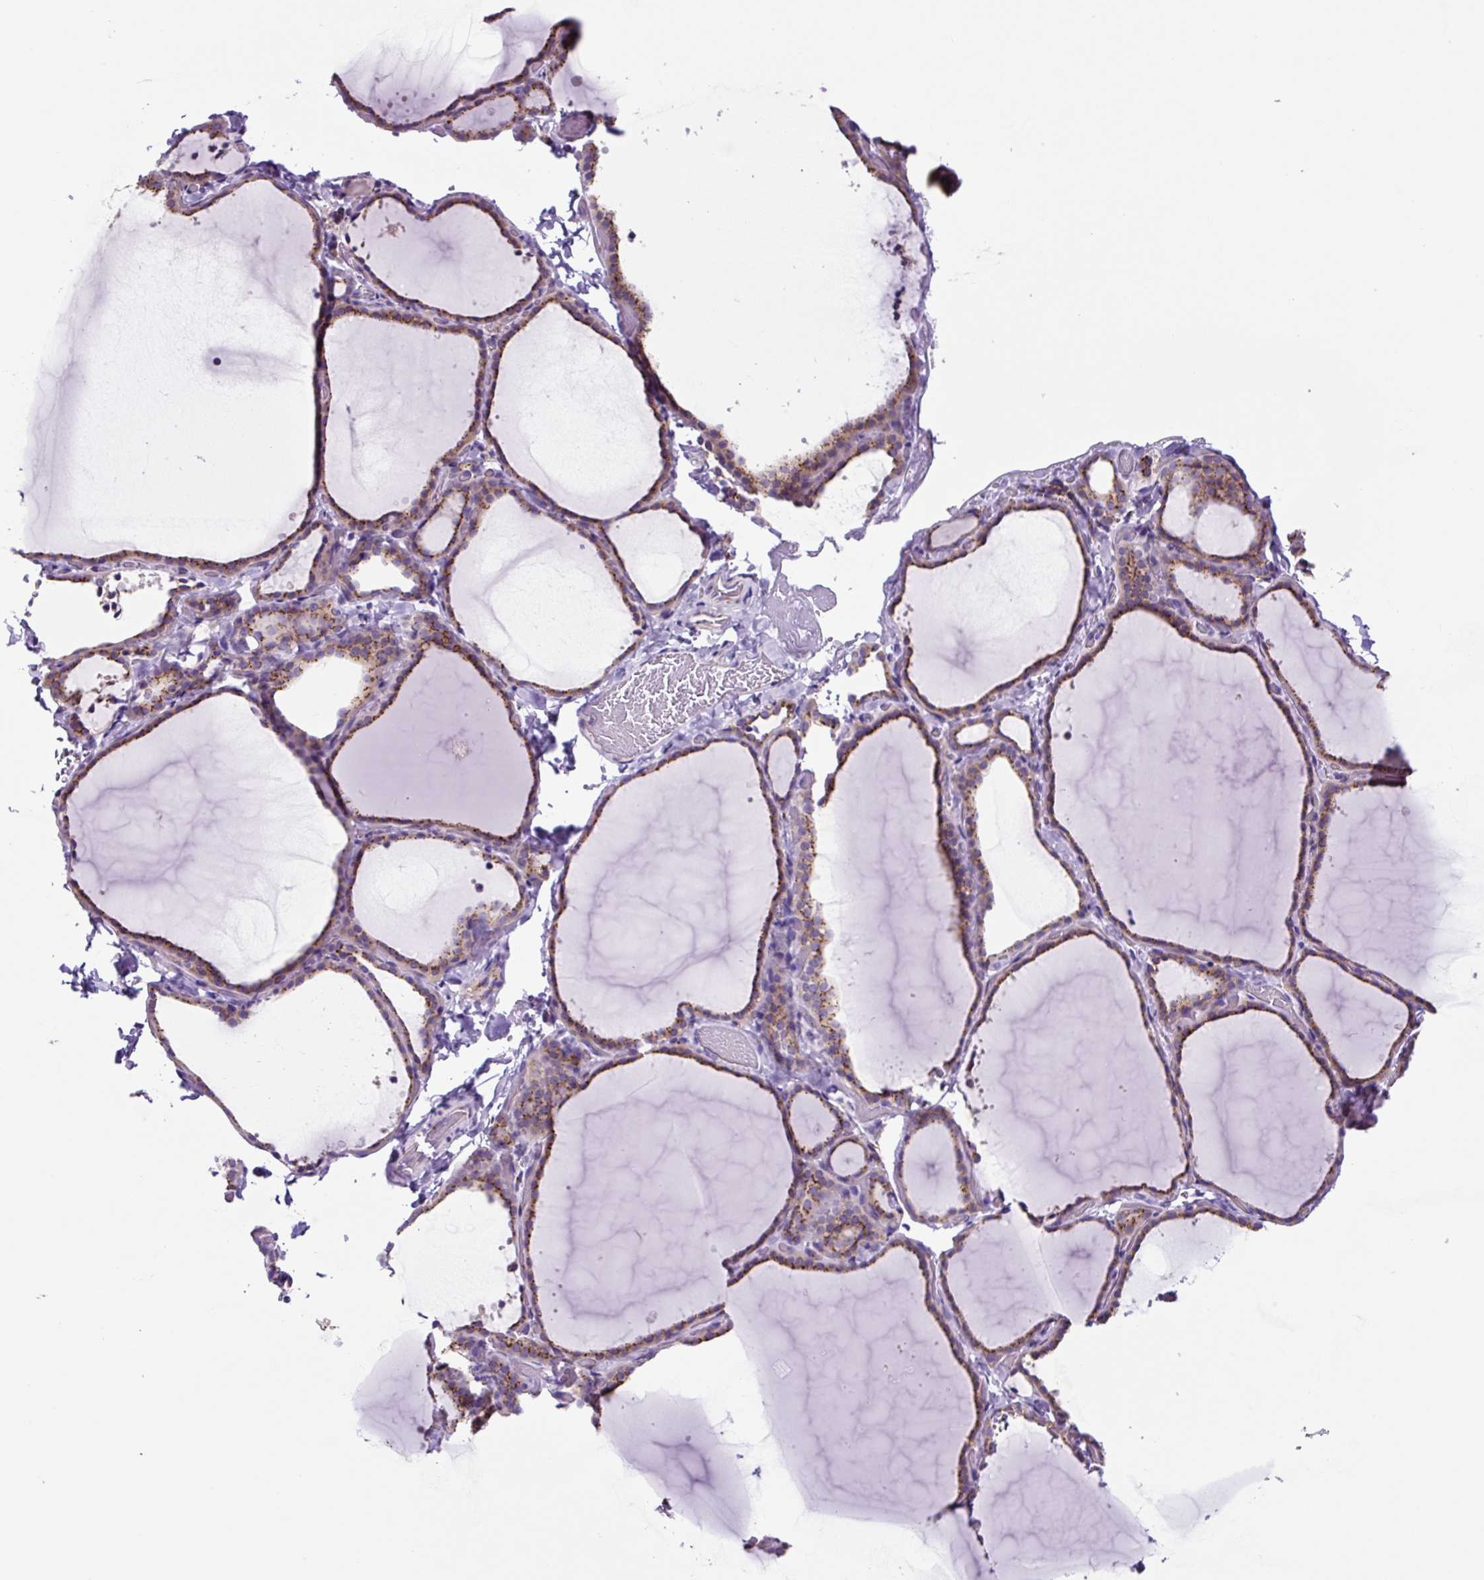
{"staining": {"intensity": "moderate", "quantity": "25%-75%", "location": "cytoplasmic/membranous"}, "tissue": "thyroid gland", "cell_type": "Glandular cells", "image_type": "normal", "snomed": [{"axis": "morphology", "description": "Normal tissue, NOS"}, {"axis": "topography", "description": "Thyroid gland"}], "caption": "The histopathology image reveals staining of benign thyroid gland, revealing moderate cytoplasmic/membranous protein positivity (brown color) within glandular cells.", "gene": "GORASP1", "patient": {"sex": "female", "age": 22}}